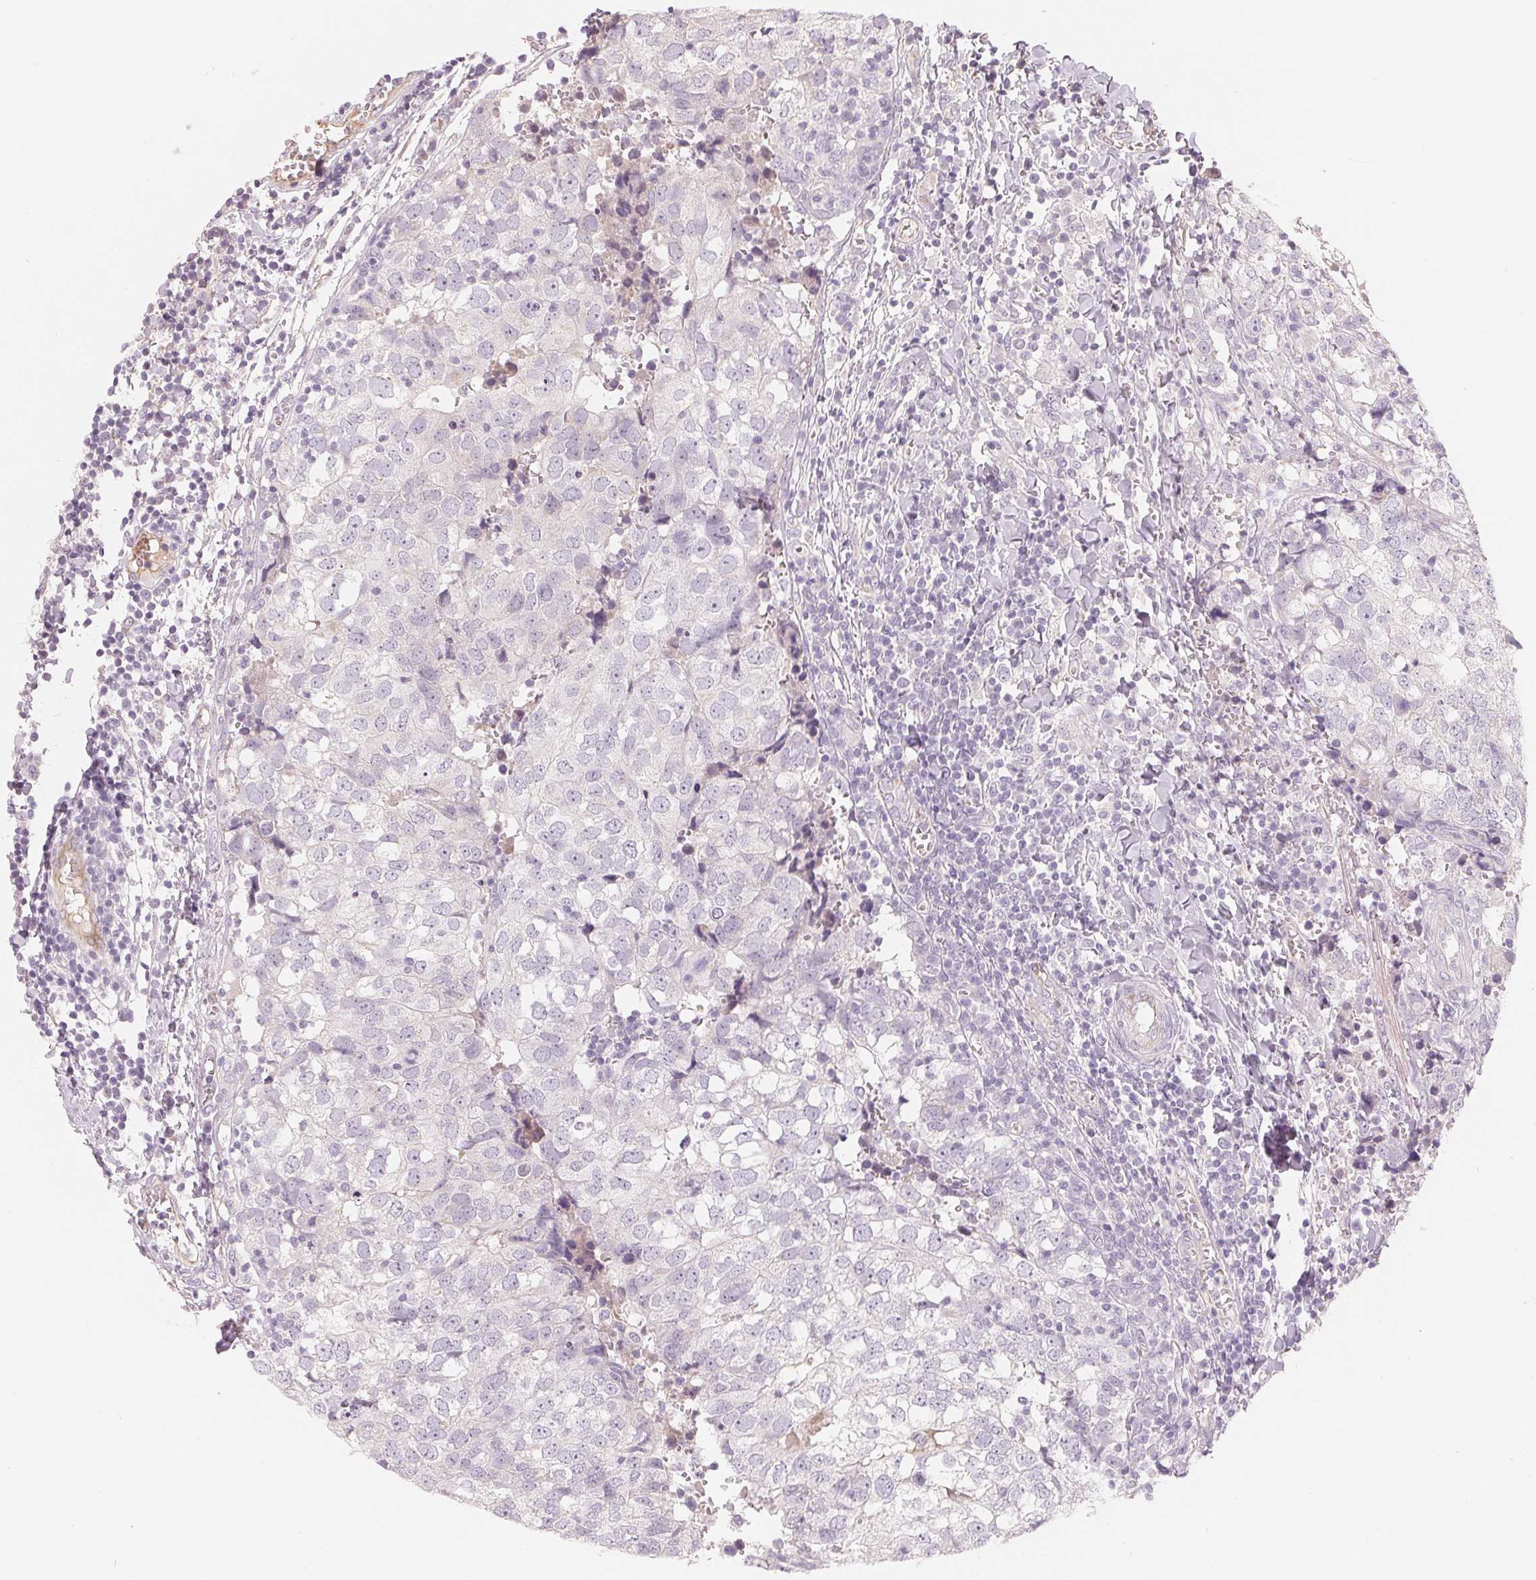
{"staining": {"intensity": "negative", "quantity": "none", "location": "none"}, "tissue": "breast cancer", "cell_type": "Tumor cells", "image_type": "cancer", "snomed": [{"axis": "morphology", "description": "Duct carcinoma"}, {"axis": "topography", "description": "Breast"}], "caption": "A histopathology image of breast invasive ductal carcinoma stained for a protein exhibits no brown staining in tumor cells.", "gene": "CFHR2", "patient": {"sex": "female", "age": 30}}